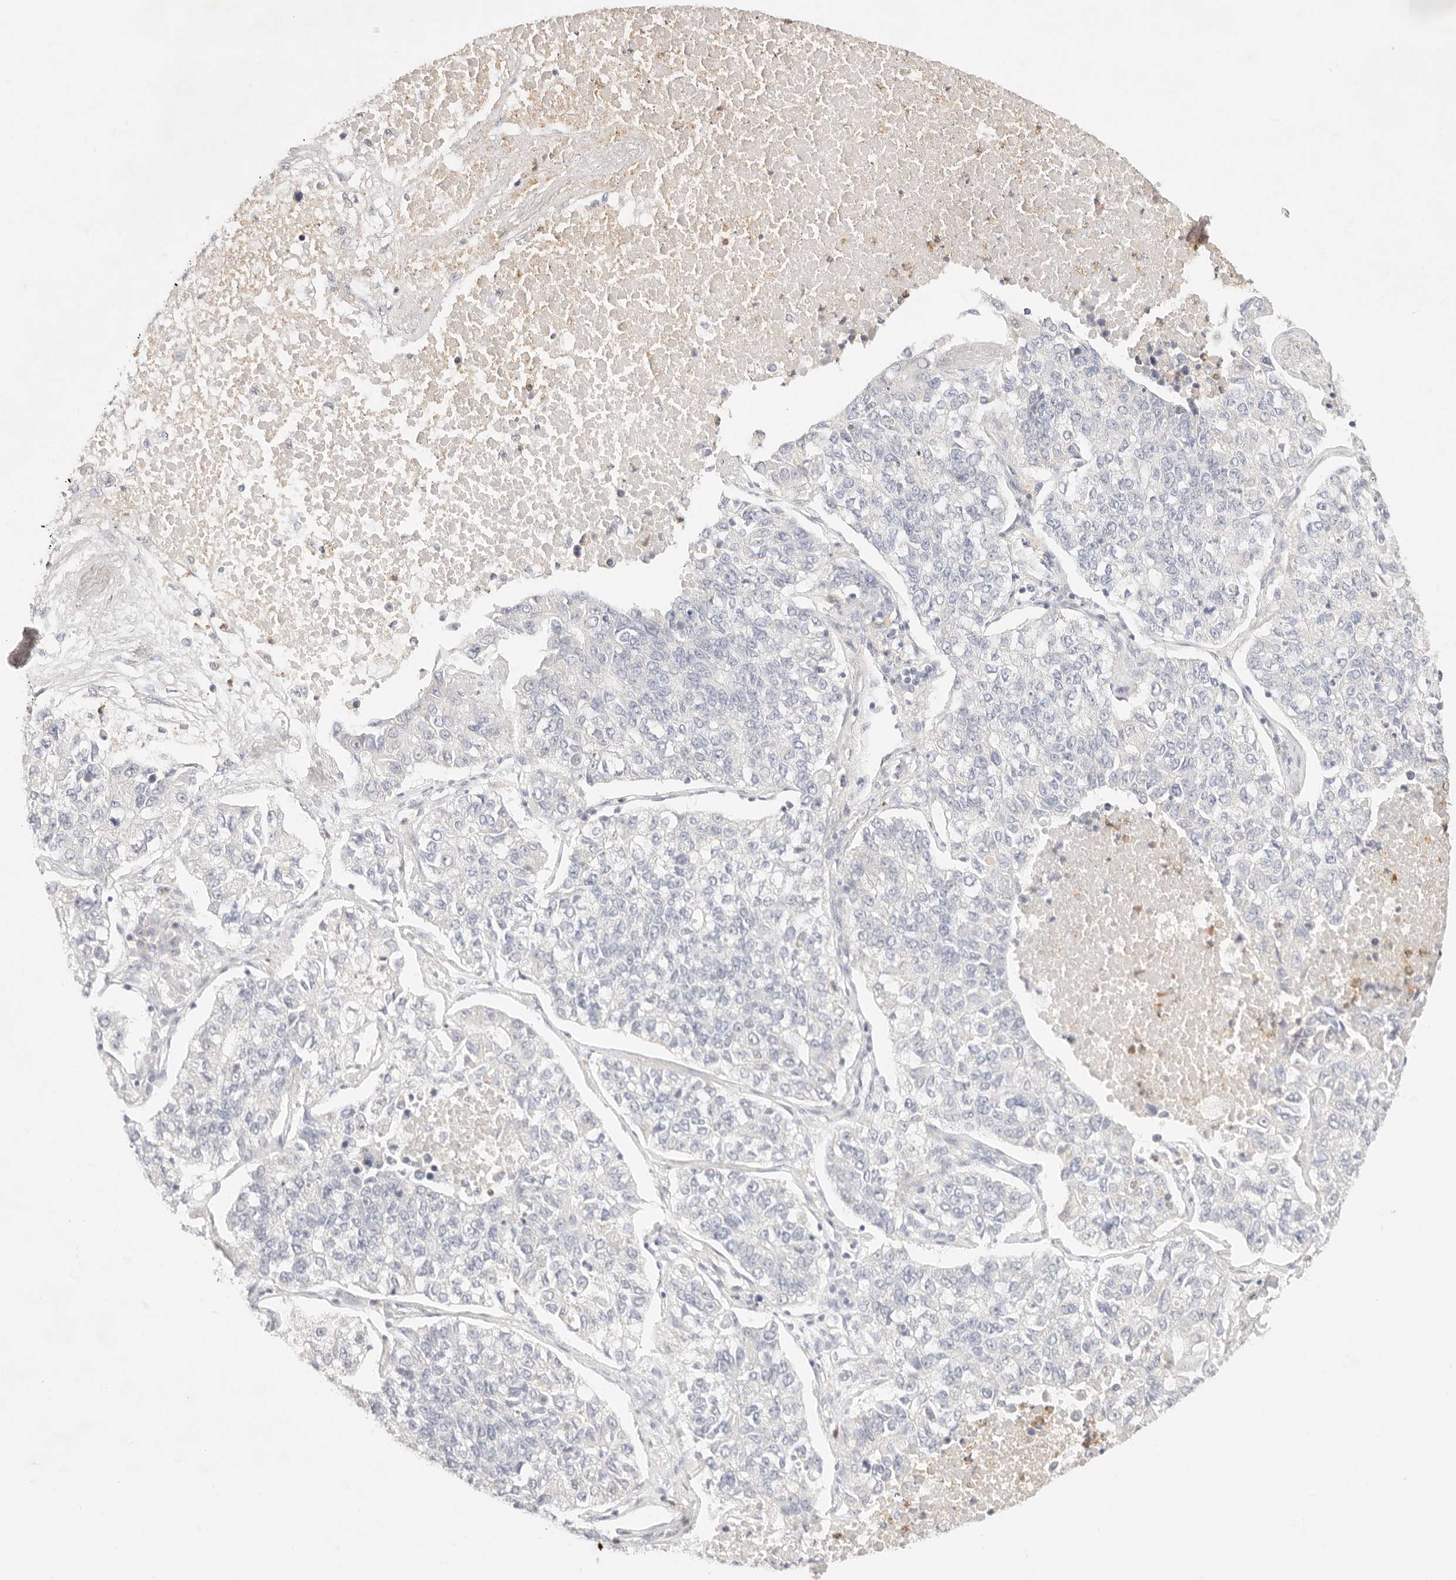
{"staining": {"intensity": "negative", "quantity": "none", "location": "none"}, "tissue": "lung cancer", "cell_type": "Tumor cells", "image_type": "cancer", "snomed": [{"axis": "morphology", "description": "Adenocarcinoma, NOS"}, {"axis": "topography", "description": "Lung"}], "caption": "Histopathology image shows no protein expression in tumor cells of lung adenocarcinoma tissue.", "gene": "GPR84", "patient": {"sex": "male", "age": 49}}